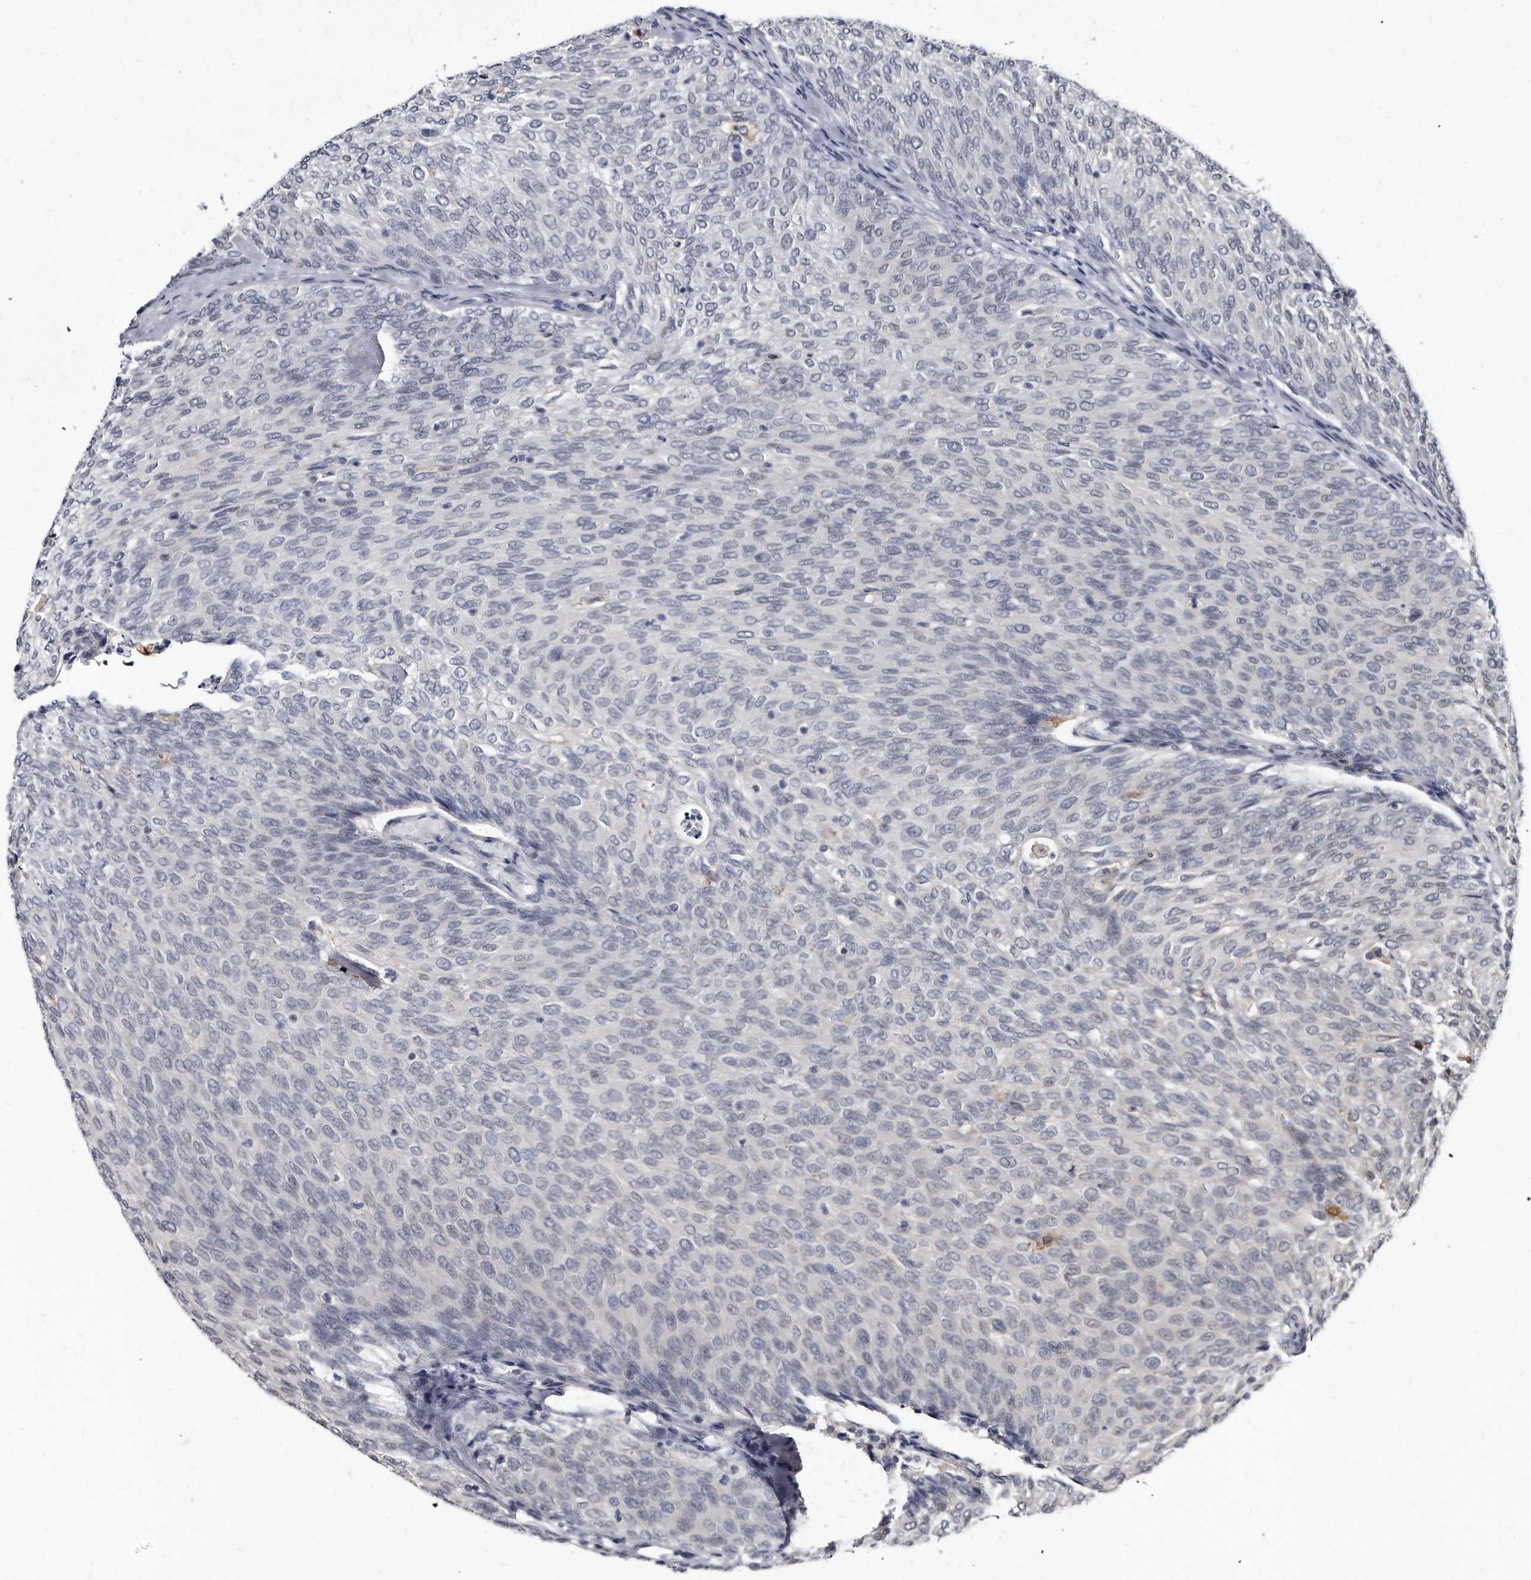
{"staining": {"intensity": "negative", "quantity": "none", "location": "none"}, "tissue": "urothelial cancer", "cell_type": "Tumor cells", "image_type": "cancer", "snomed": [{"axis": "morphology", "description": "Urothelial carcinoma, Low grade"}, {"axis": "topography", "description": "Urinary bladder"}], "caption": "Tumor cells show no significant protein staining in urothelial cancer.", "gene": "KLHDC3", "patient": {"sex": "female", "age": 79}}